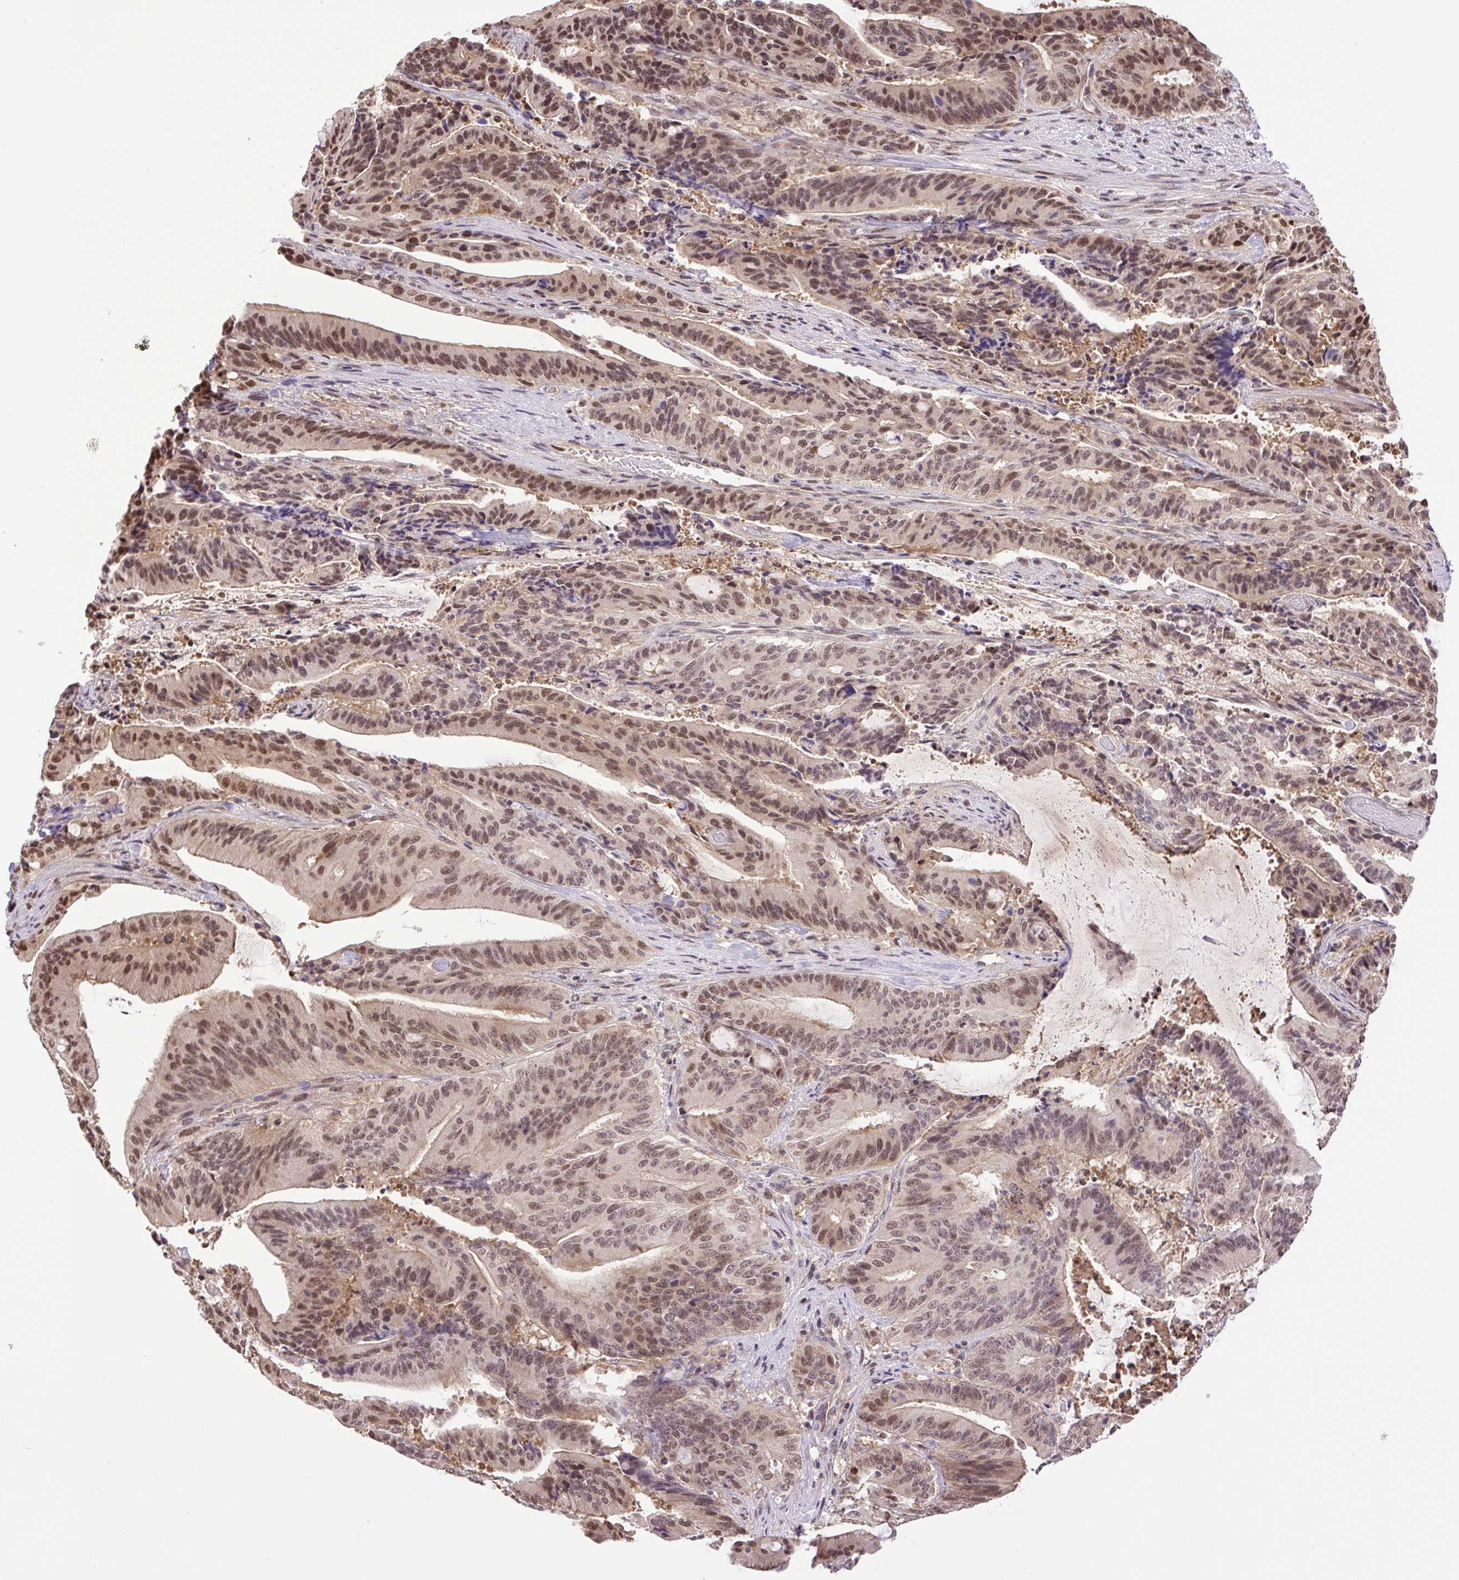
{"staining": {"intensity": "moderate", "quantity": ">75%", "location": "cytoplasmic/membranous,nuclear"}, "tissue": "liver cancer", "cell_type": "Tumor cells", "image_type": "cancer", "snomed": [{"axis": "morphology", "description": "Normal tissue, NOS"}, {"axis": "morphology", "description": "Cholangiocarcinoma"}, {"axis": "topography", "description": "Liver"}, {"axis": "topography", "description": "Peripheral nerve tissue"}], "caption": "The histopathology image demonstrates staining of cholangiocarcinoma (liver), revealing moderate cytoplasmic/membranous and nuclear protein positivity (brown color) within tumor cells.", "gene": "SGTA", "patient": {"sex": "female", "age": 73}}